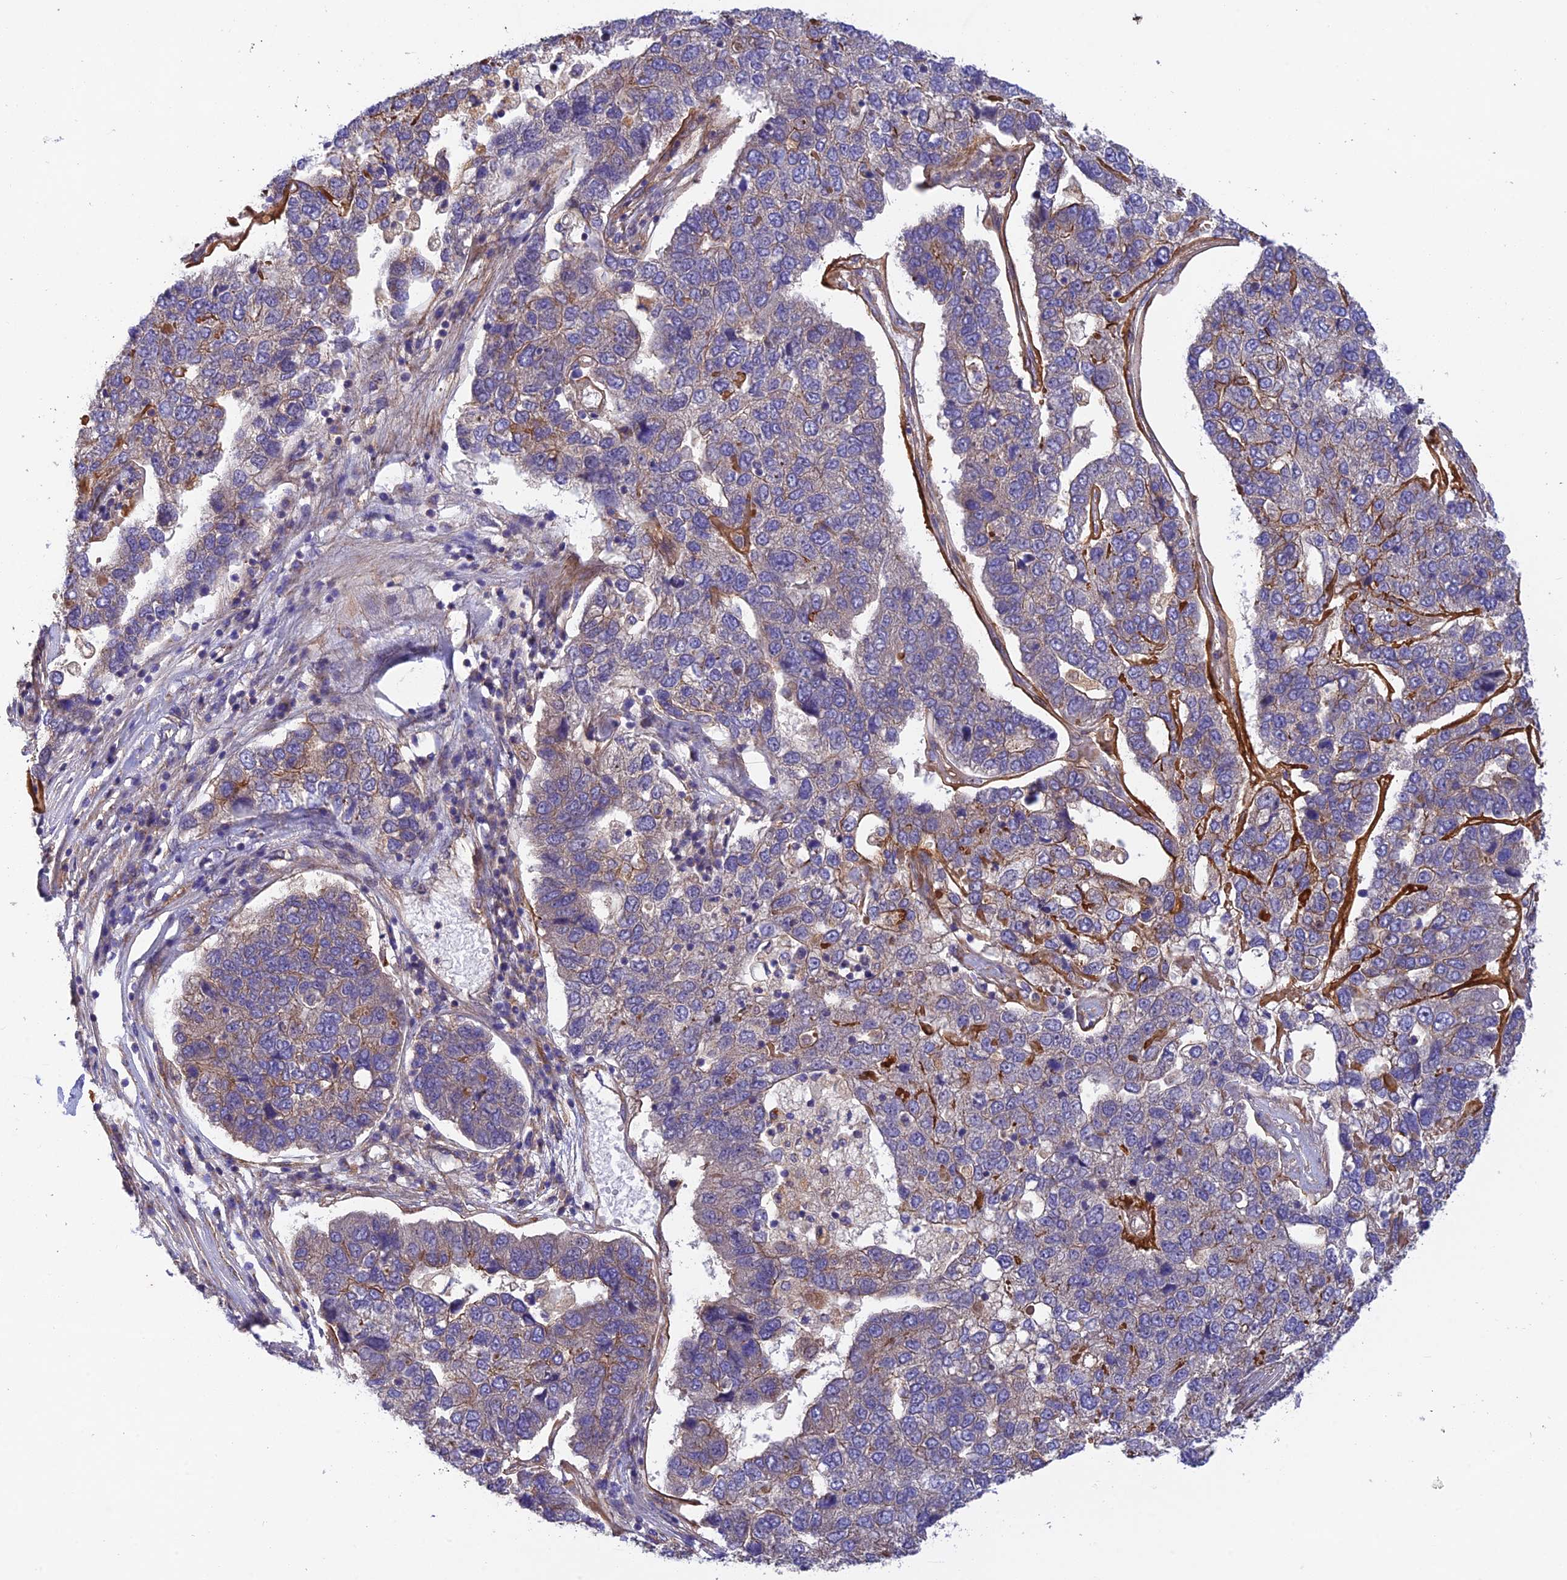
{"staining": {"intensity": "weak", "quantity": "<25%", "location": "cytoplasmic/membranous"}, "tissue": "pancreatic cancer", "cell_type": "Tumor cells", "image_type": "cancer", "snomed": [{"axis": "morphology", "description": "Adenocarcinoma, NOS"}, {"axis": "topography", "description": "Pancreas"}], "caption": "IHC photomicrograph of pancreatic adenocarcinoma stained for a protein (brown), which exhibits no staining in tumor cells.", "gene": "ADAMTS15", "patient": {"sex": "female", "age": 61}}